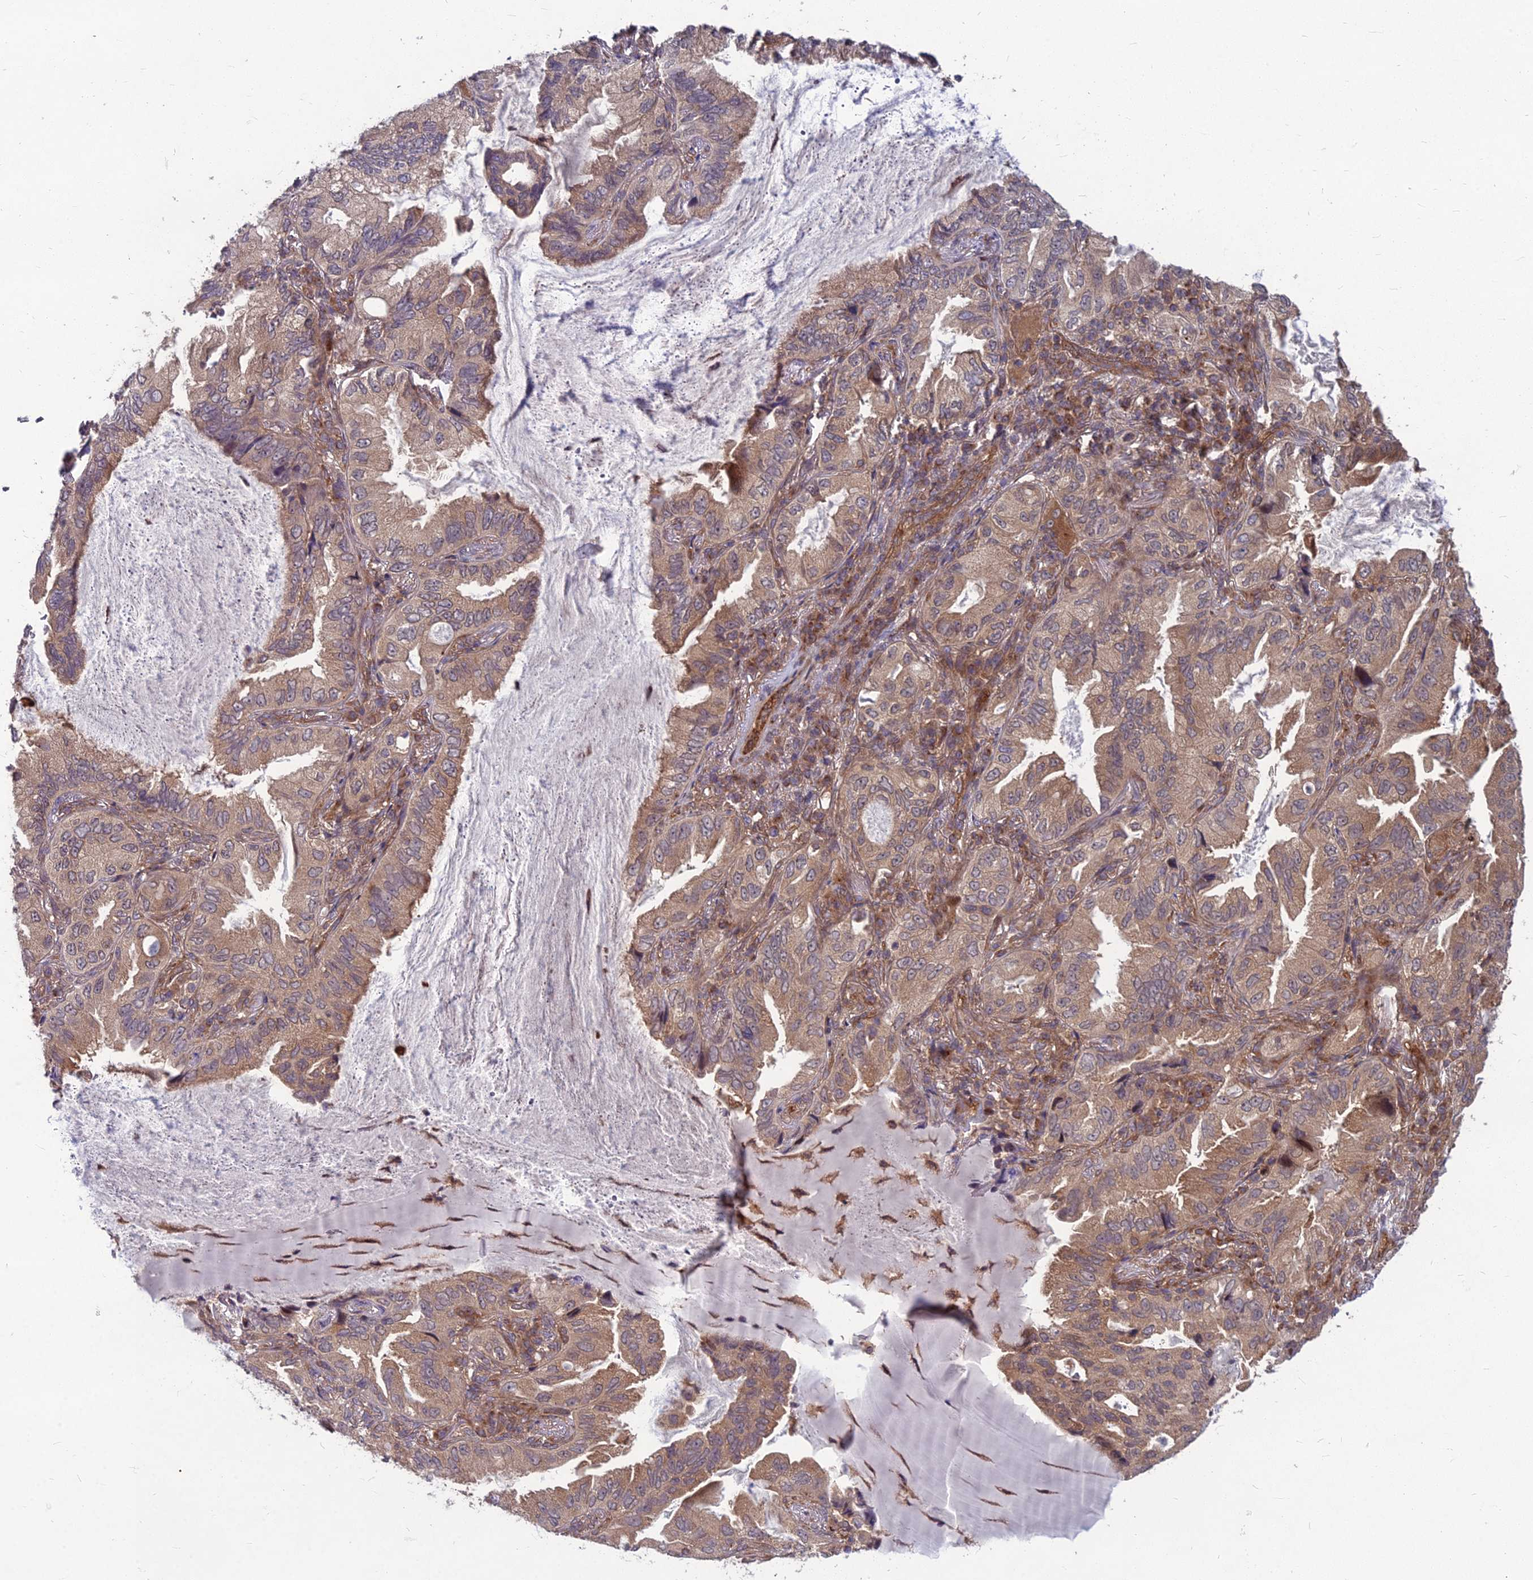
{"staining": {"intensity": "moderate", "quantity": ">75%", "location": "cytoplasmic/membranous"}, "tissue": "lung cancer", "cell_type": "Tumor cells", "image_type": "cancer", "snomed": [{"axis": "morphology", "description": "Adenocarcinoma, NOS"}, {"axis": "topography", "description": "Lung"}], "caption": "High-power microscopy captured an immunohistochemistry histopathology image of lung cancer, revealing moderate cytoplasmic/membranous expression in approximately >75% of tumor cells.", "gene": "MFSD8", "patient": {"sex": "female", "age": 69}}